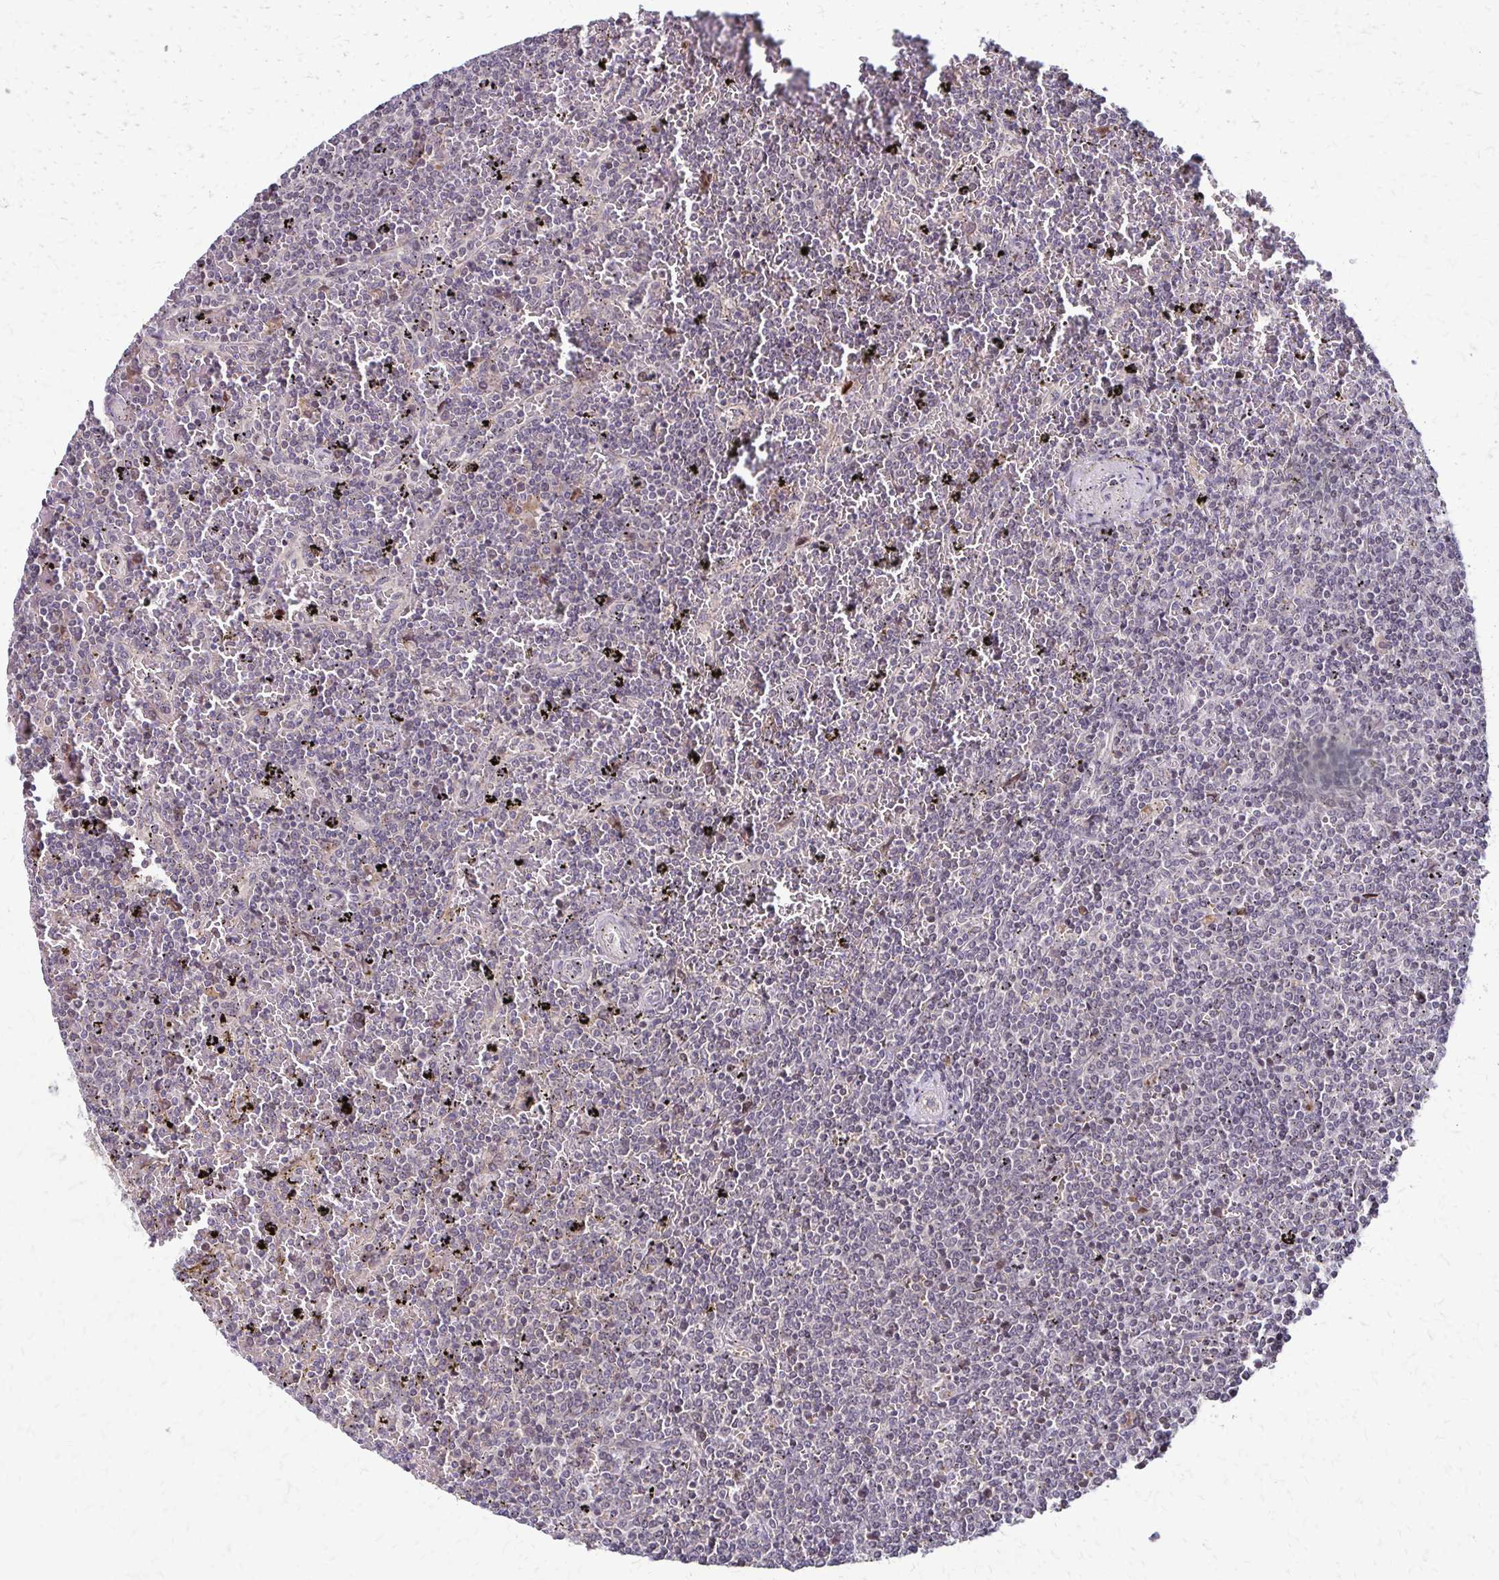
{"staining": {"intensity": "negative", "quantity": "none", "location": "none"}, "tissue": "lymphoma", "cell_type": "Tumor cells", "image_type": "cancer", "snomed": [{"axis": "morphology", "description": "Malignant lymphoma, non-Hodgkin's type, Low grade"}, {"axis": "topography", "description": "Spleen"}], "caption": "IHC of lymphoma exhibits no expression in tumor cells. The staining is performed using DAB (3,3'-diaminobenzidine) brown chromogen with nuclei counter-stained in using hematoxylin.", "gene": "TRIR", "patient": {"sex": "female", "age": 77}}